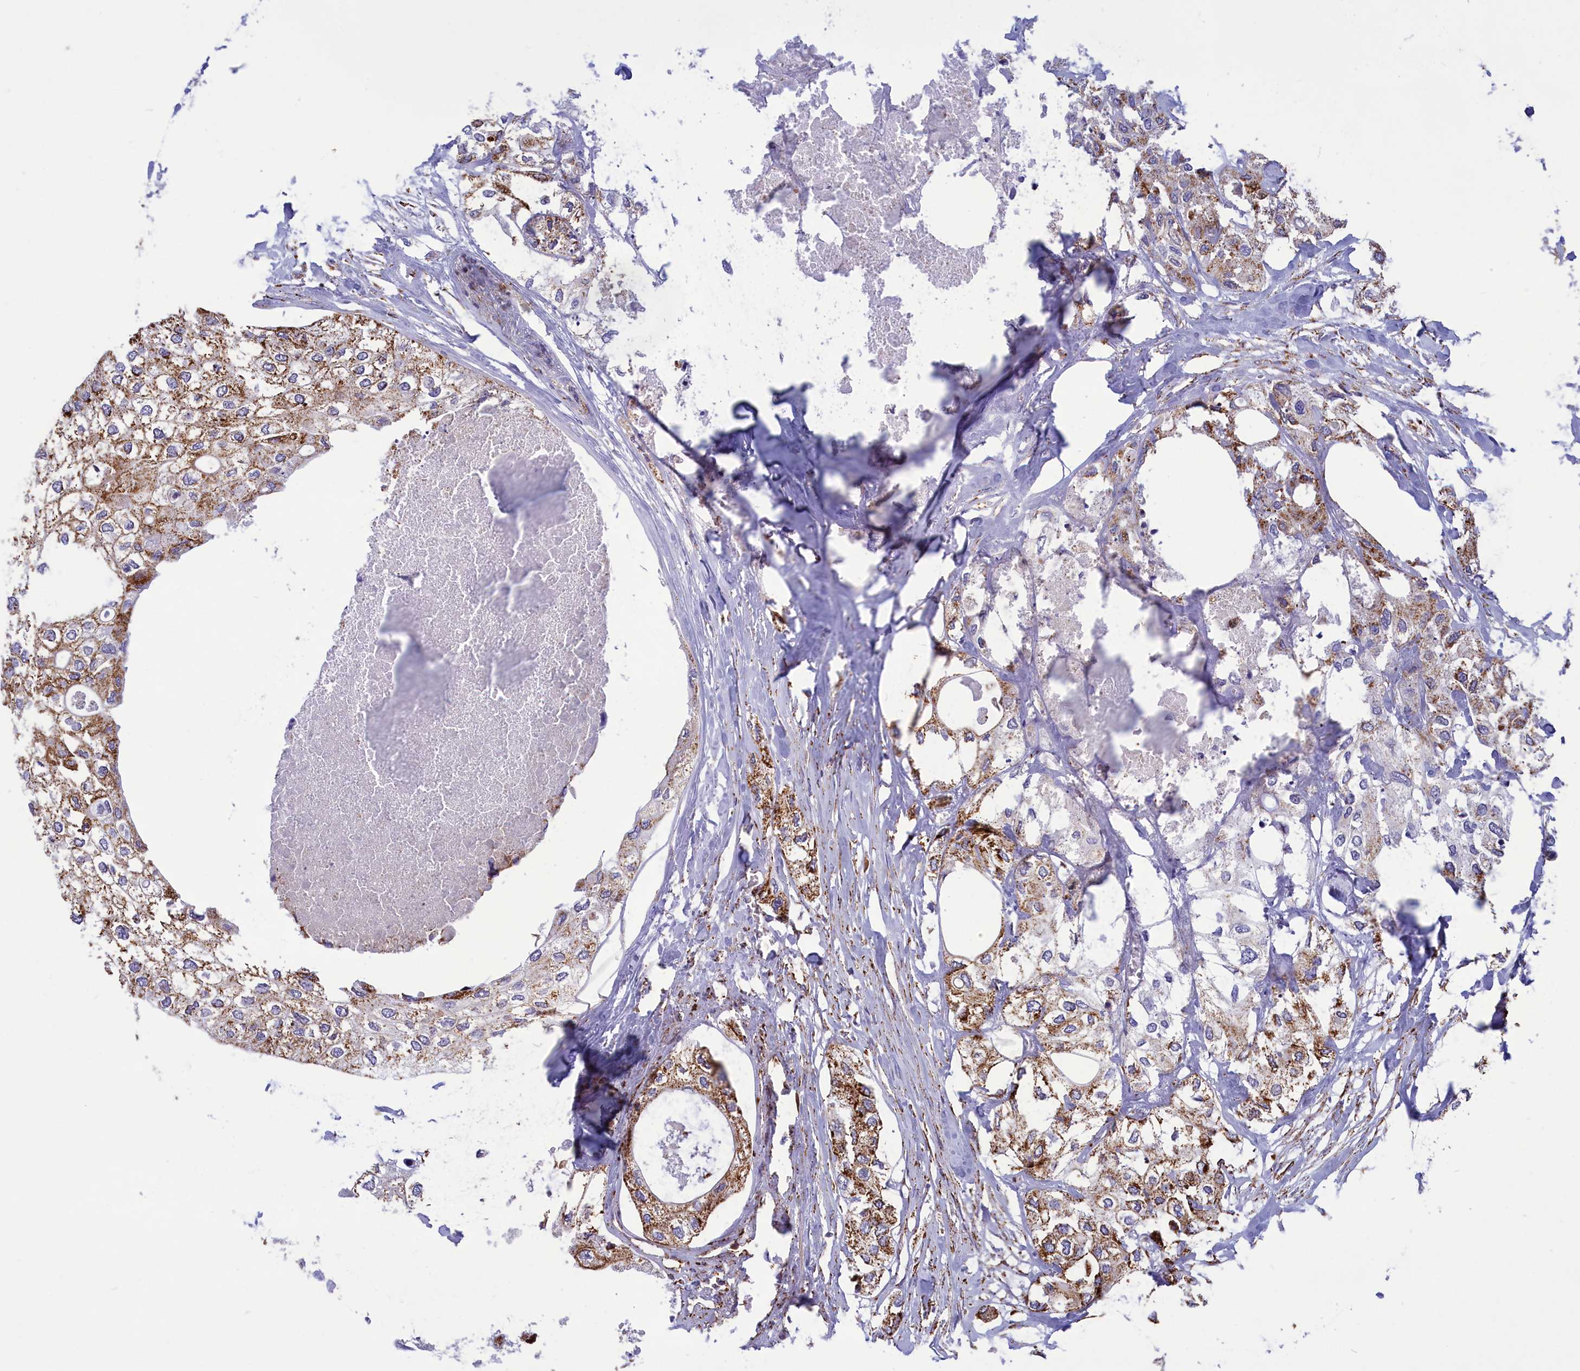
{"staining": {"intensity": "moderate", "quantity": "25%-75%", "location": "cytoplasmic/membranous"}, "tissue": "urothelial cancer", "cell_type": "Tumor cells", "image_type": "cancer", "snomed": [{"axis": "morphology", "description": "Urothelial carcinoma, High grade"}, {"axis": "topography", "description": "Urinary bladder"}], "caption": "Protein expression analysis of human urothelial cancer reveals moderate cytoplasmic/membranous staining in approximately 25%-75% of tumor cells.", "gene": "ISOC2", "patient": {"sex": "male", "age": 64}}